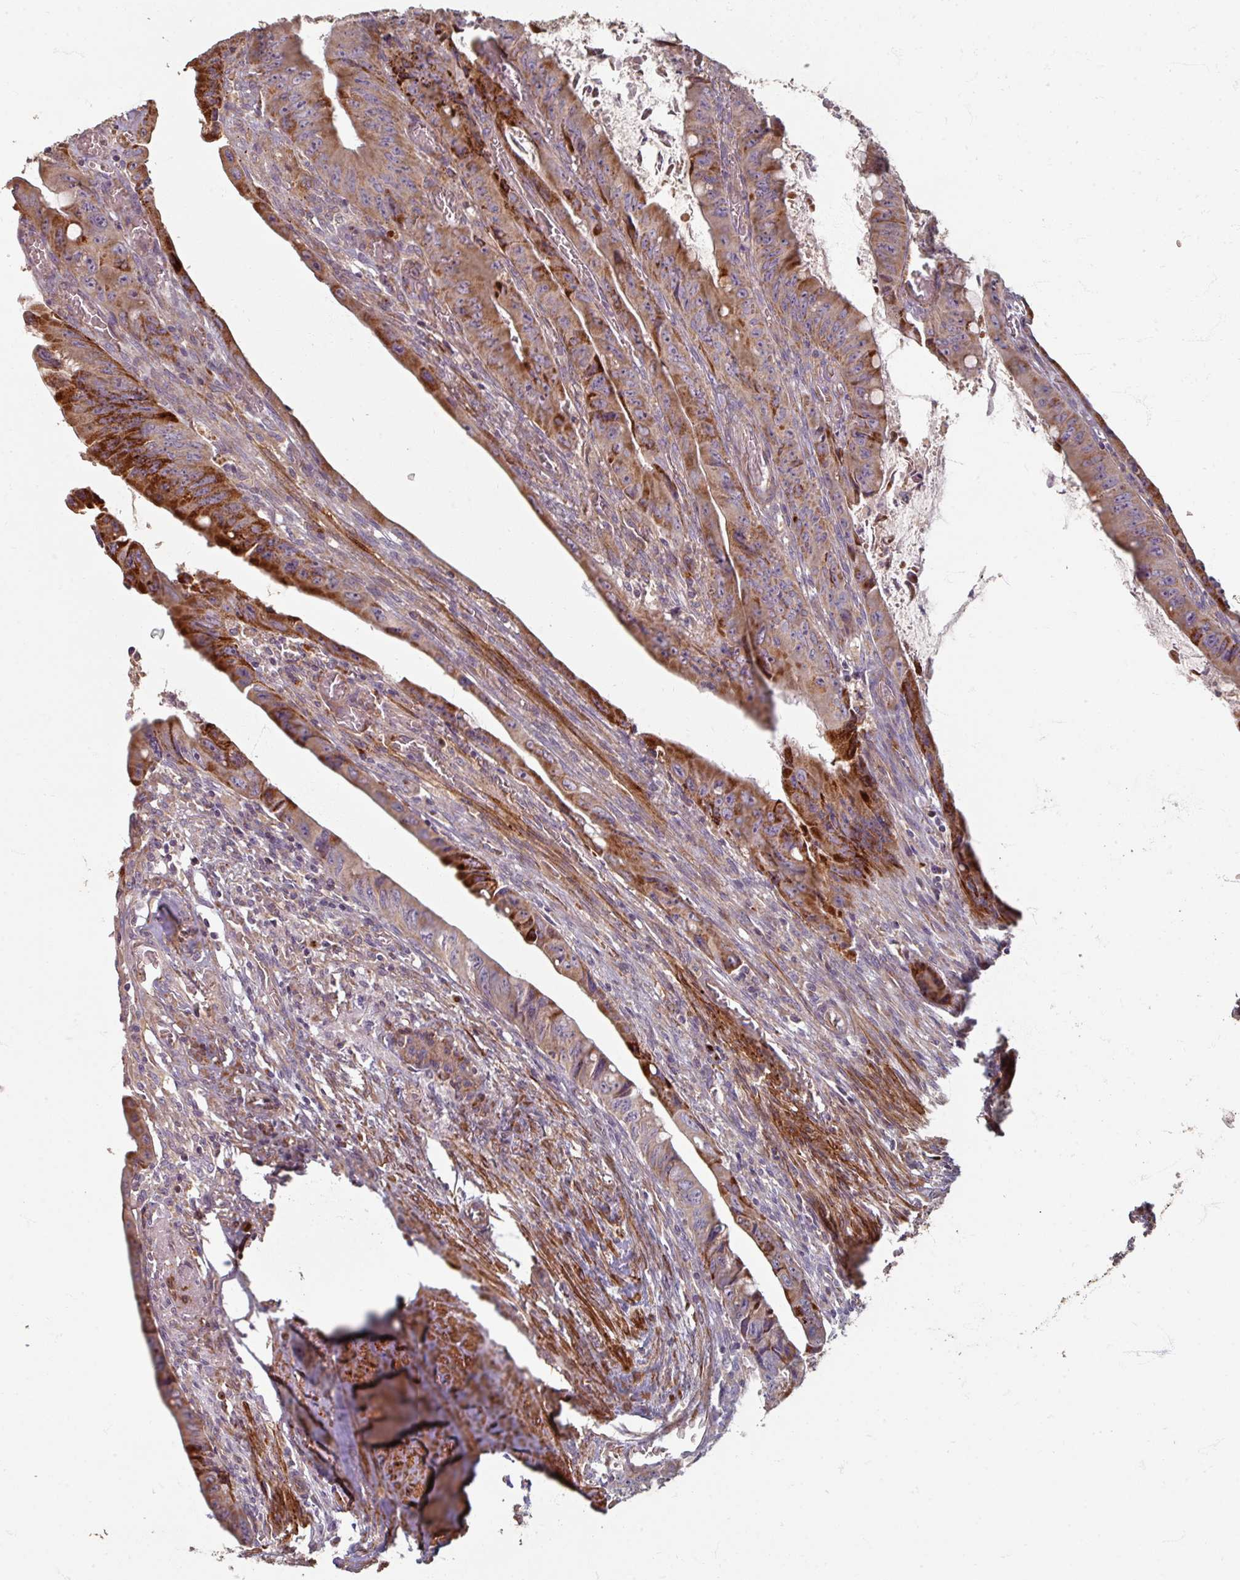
{"staining": {"intensity": "moderate", "quantity": ">75%", "location": "cytoplasmic/membranous"}, "tissue": "colorectal cancer", "cell_type": "Tumor cells", "image_type": "cancer", "snomed": [{"axis": "morphology", "description": "Adenocarcinoma, NOS"}, {"axis": "topography", "description": "Rectum"}], "caption": "This micrograph demonstrates colorectal cancer (adenocarcinoma) stained with immunohistochemistry (IHC) to label a protein in brown. The cytoplasmic/membranous of tumor cells show moderate positivity for the protein. Nuclei are counter-stained blue.", "gene": "GABARAPL1", "patient": {"sex": "male", "age": 78}}